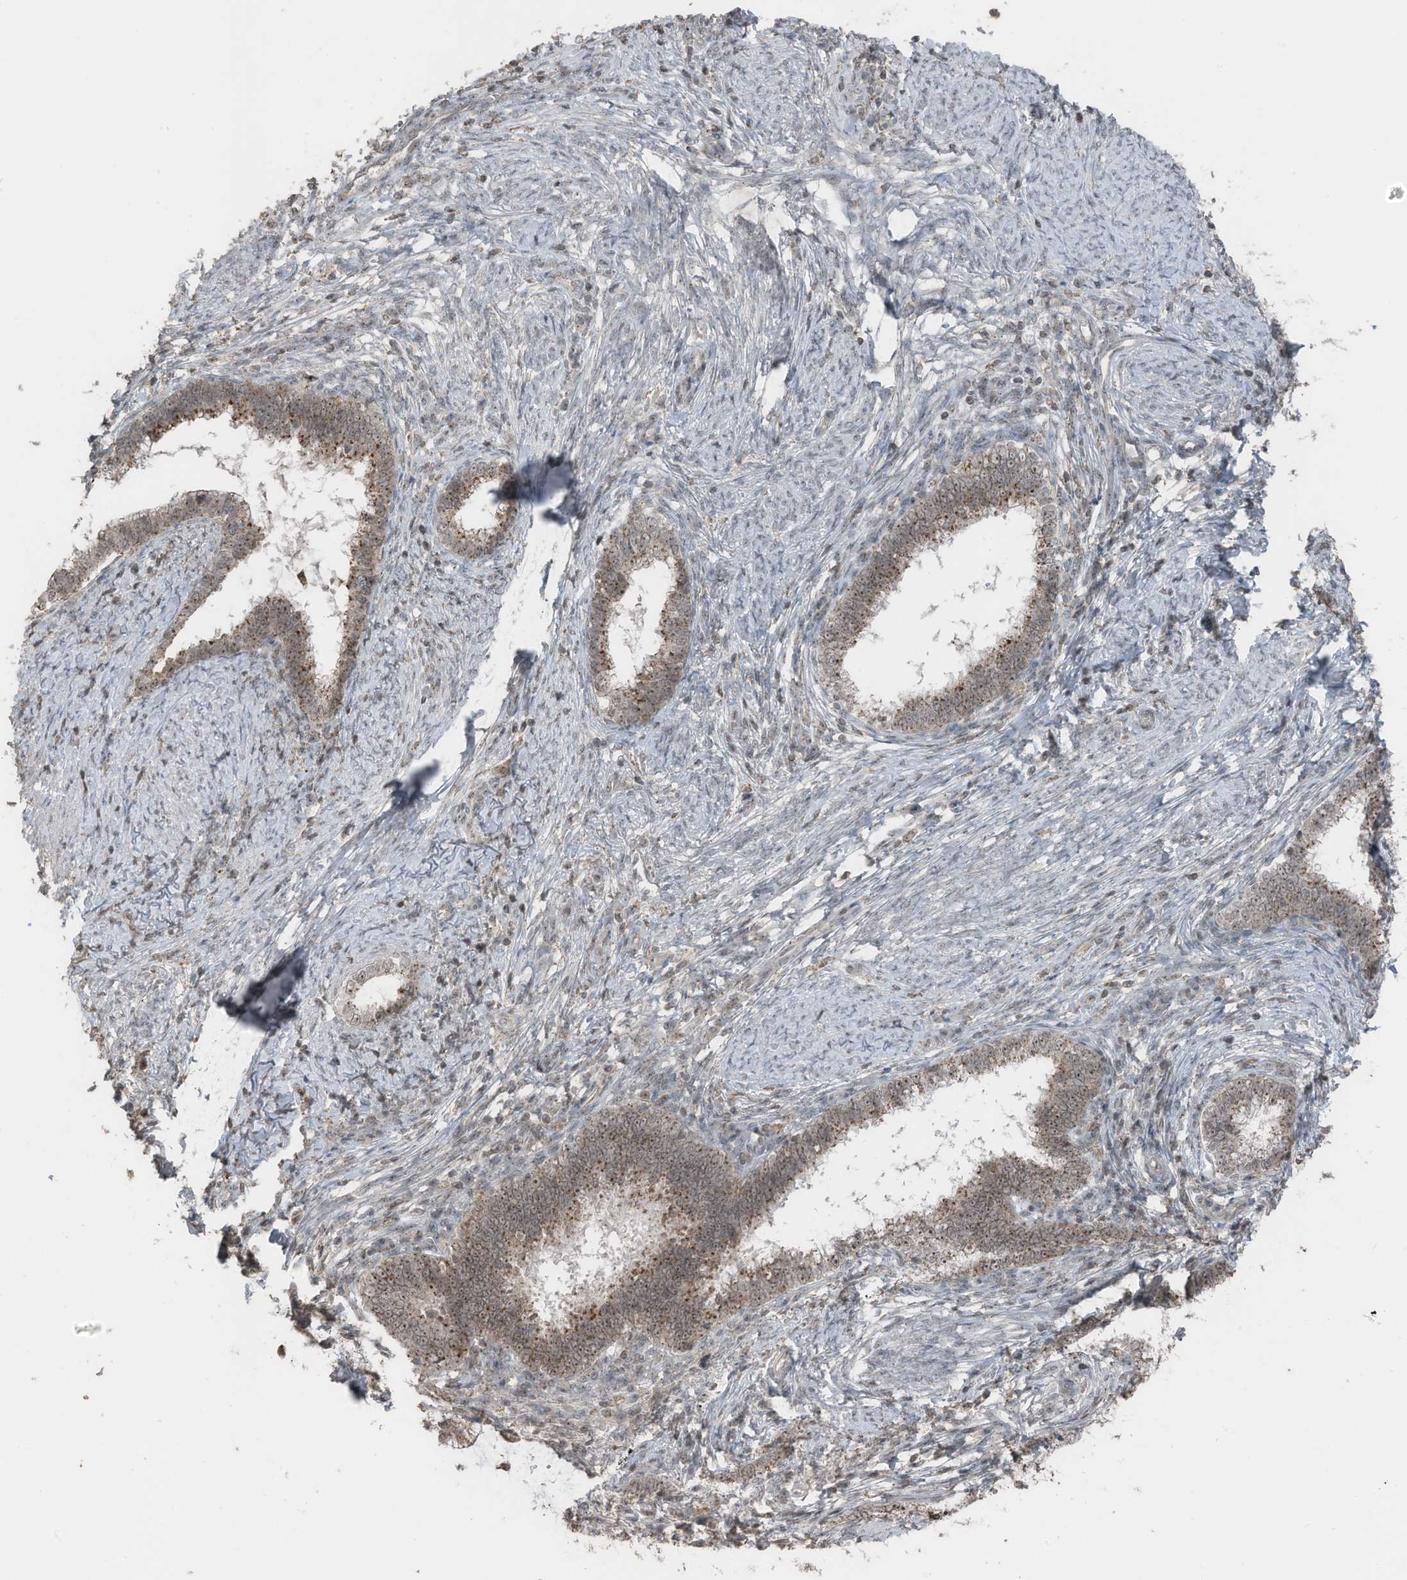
{"staining": {"intensity": "moderate", "quantity": ">75%", "location": "cytoplasmic/membranous,nuclear"}, "tissue": "cervical cancer", "cell_type": "Tumor cells", "image_type": "cancer", "snomed": [{"axis": "morphology", "description": "Adenocarcinoma, NOS"}, {"axis": "topography", "description": "Cervix"}], "caption": "Protein expression by immunohistochemistry reveals moderate cytoplasmic/membranous and nuclear staining in approximately >75% of tumor cells in cervical cancer.", "gene": "UTP3", "patient": {"sex": "female", "age": 36}}